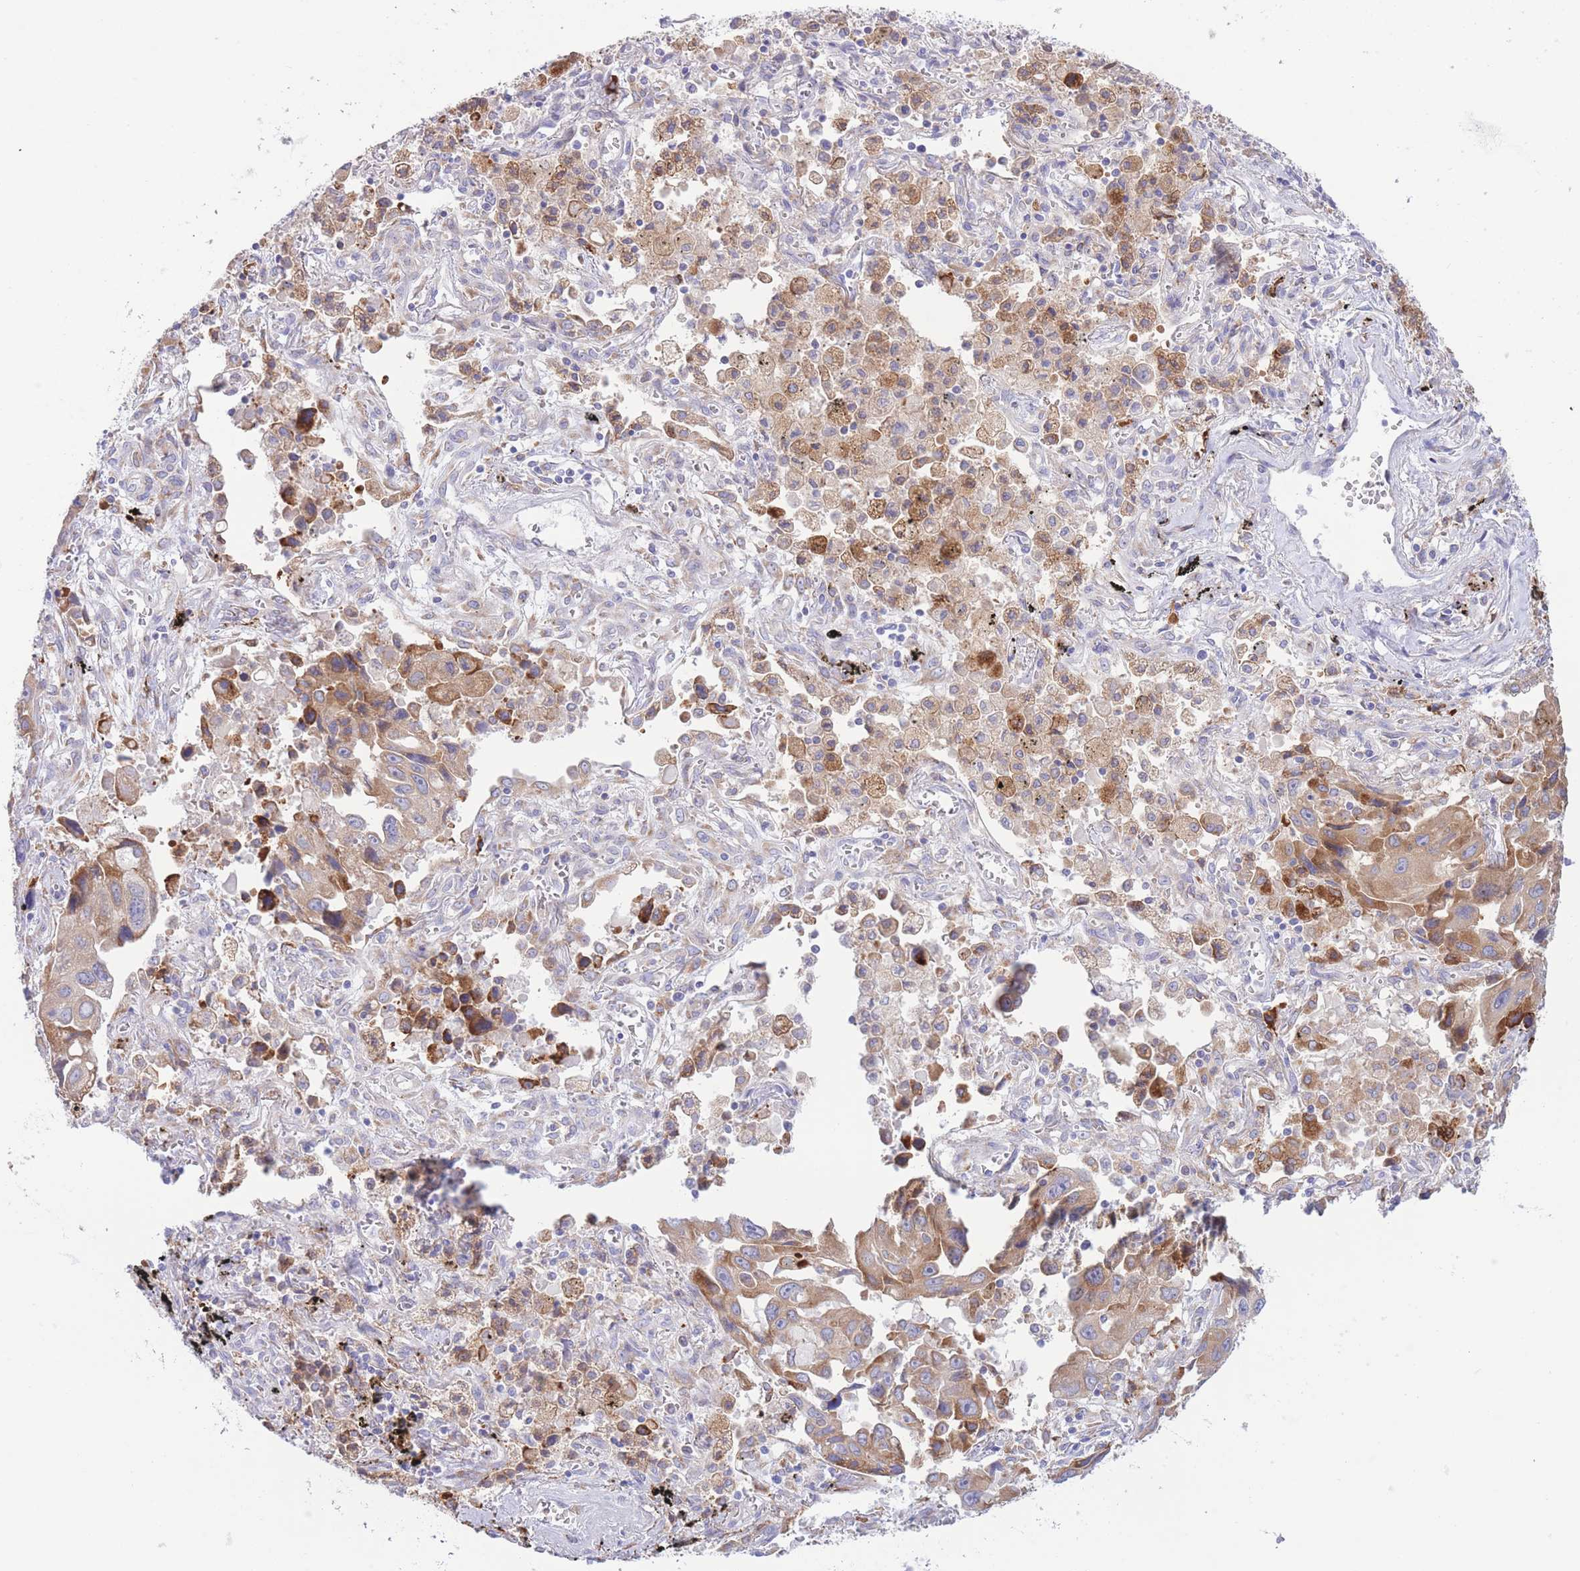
{"staining": {"intensity": "moderate", "quantity": ">75%", "location": "cytoplasmic/membranous"}, "tissue": "lung cancer", "cell_type": "Tumor cells", "image_type": "cancer", "snomed": [{"axis": "morphology", "description": "Adenocarcinoma, NOS"}, {"axis": "topography", "description": "Lung"}], "caption": "IHC photomicrograph of human lung adenocarcinoma stained for a protein (brown), which shows medium levels of moderate cytoplasmic/membranous expression in about >75% of tumor cells.", "gene": "MYDGF", "patient": {"sex": "male", "age": 66}}